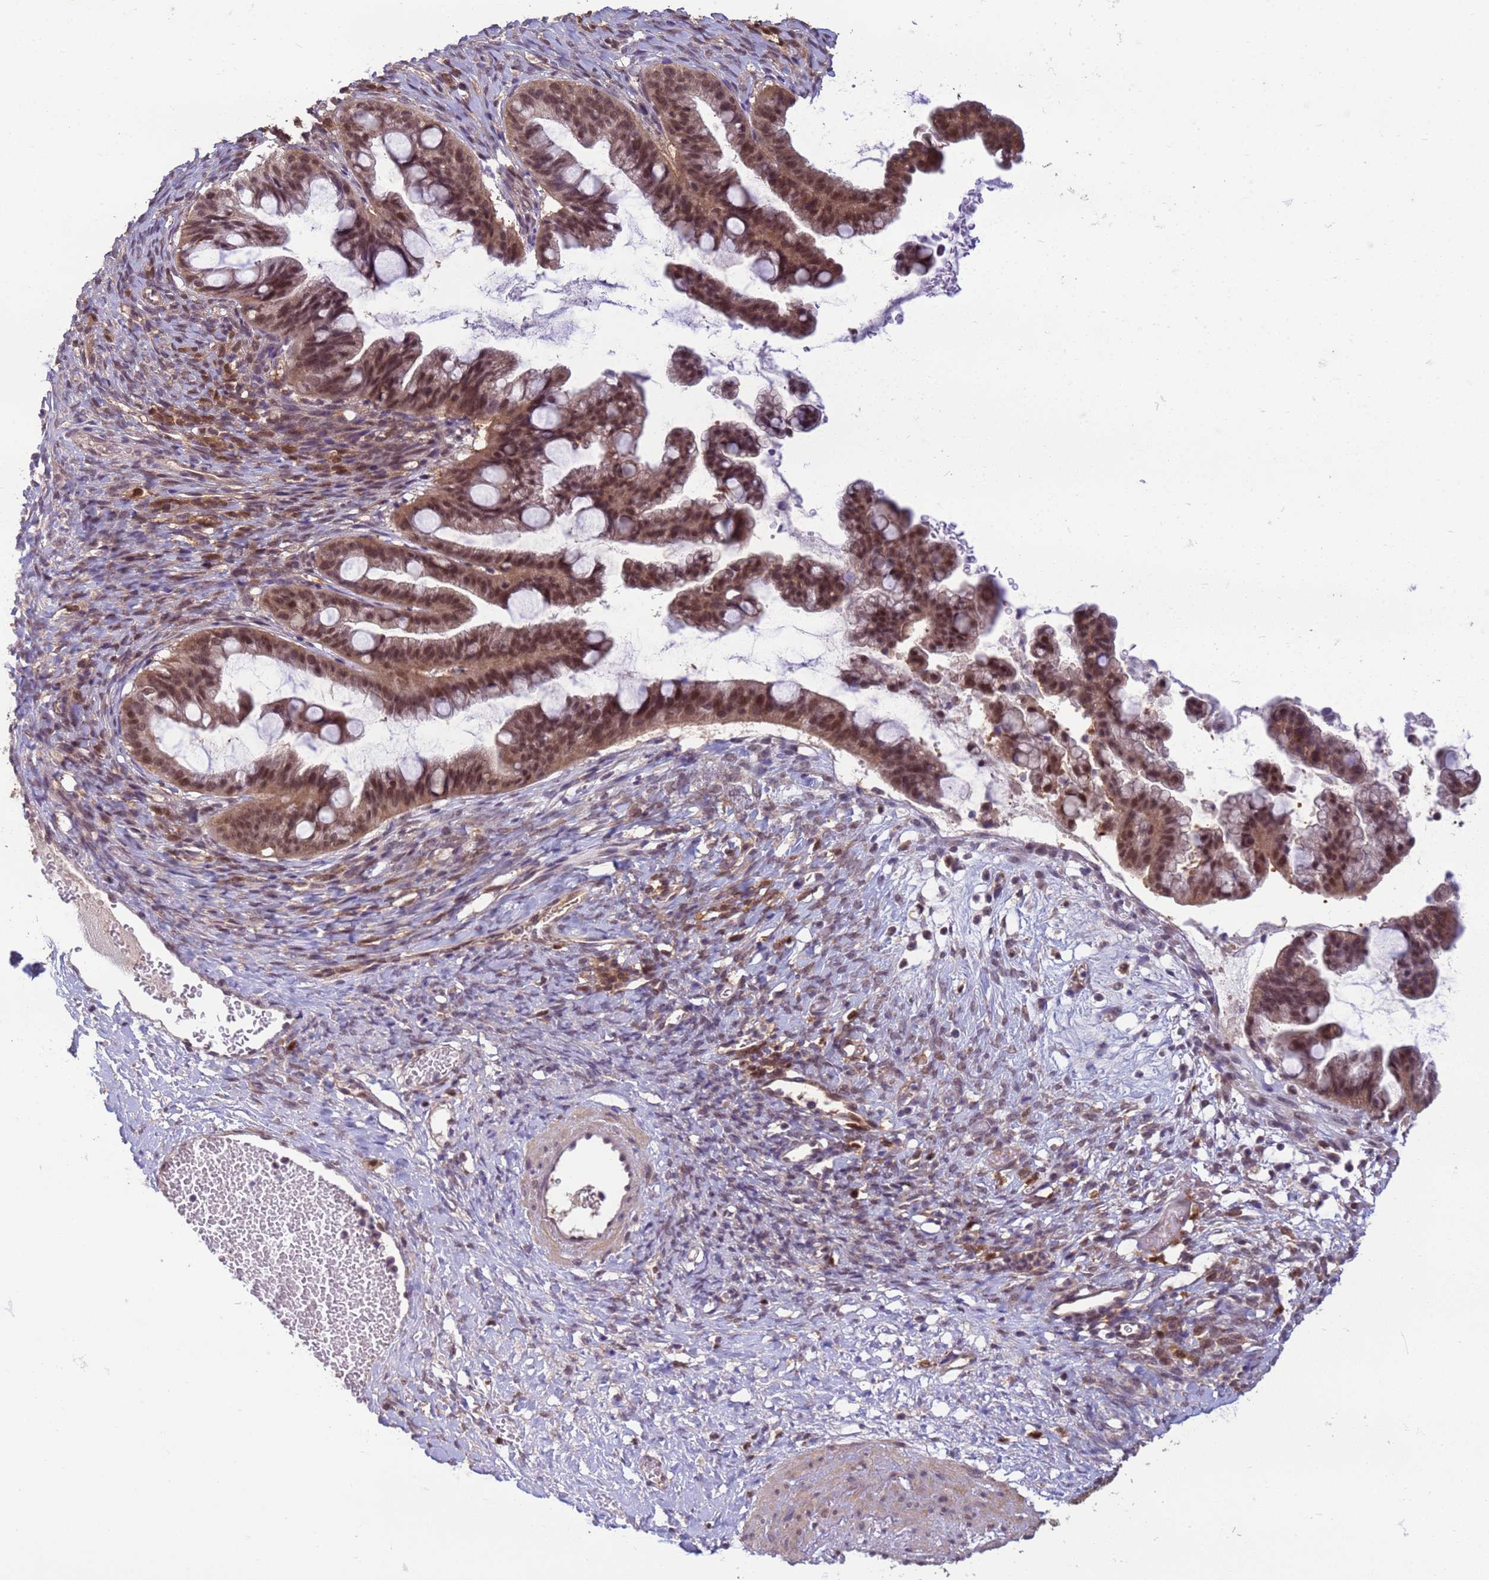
{"staining": {"intensity": "moderate", "quantity": ">75%", "location": "cytoplasmic/membranous,nuclear"}, "tissue": "ovarian cancer", "cell_type": "Tumor cells", "image_type": "cancer", "snomed": [{"axis": "morphology", "description": "Cystadenocarcinoma, mucinous, NOS"}, {"axis": "topography", "description": "Ovary"}], "caption": "DAB (3,3'-diaminobenzidine) immunohistochemical staining of ovarian cancer (mucinous cystadenocarcinoma) shows moderate cytoplasmic/membranous and nuclear protein expression in about >75% of tumor cells.", "gene": "NPEPPS", "patient": {"sex": "female", "age": 73}}